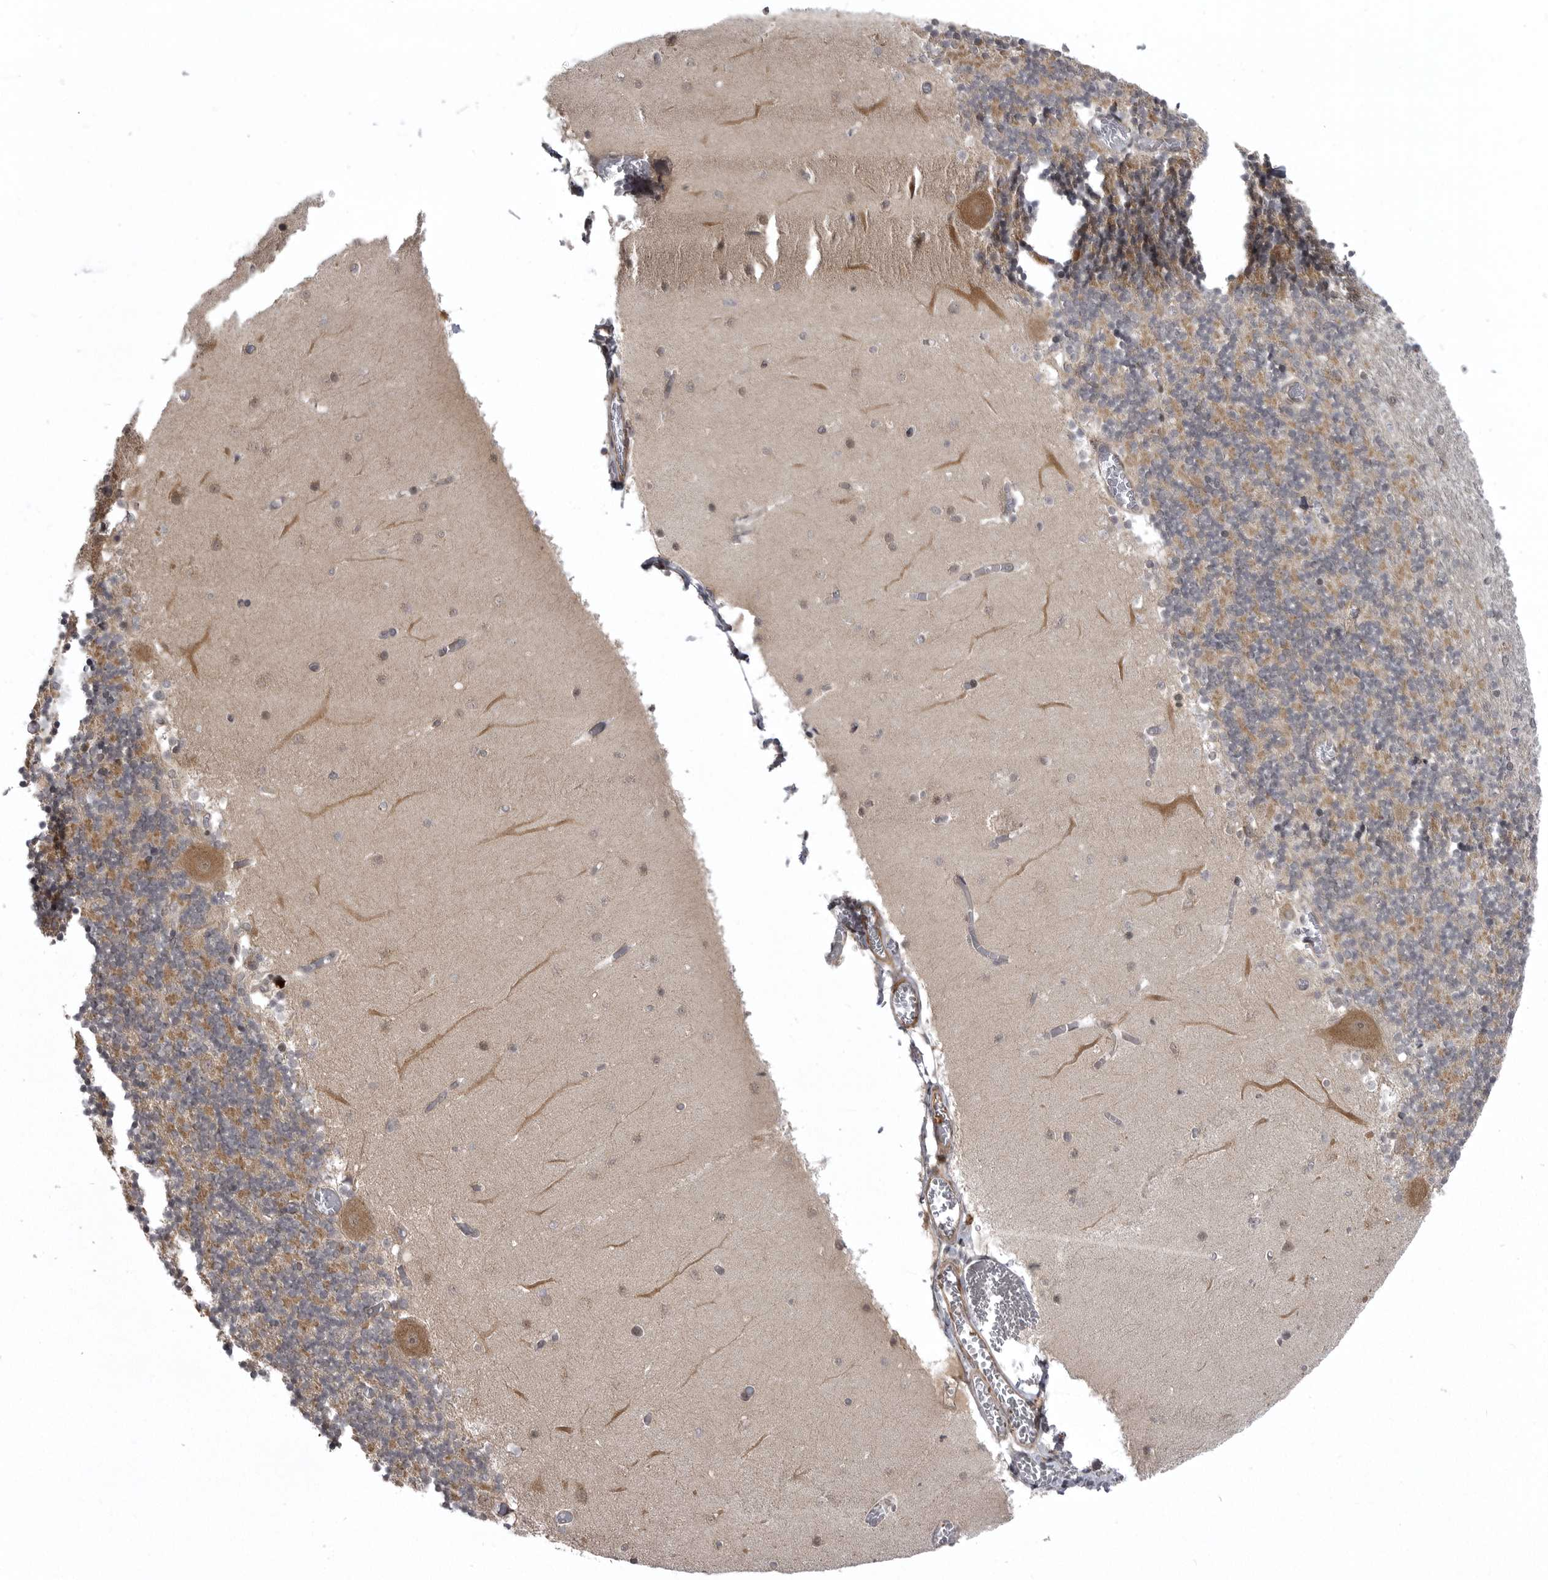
{"staining": {"intensity": "moderate", "quantity": ">75%", "location": "cytoplasmic/membranous"}, "tissue": "cerebellum", "cell_type": "Cells in granular layer", "image_type": "normal", "snomed": [{"axis": "morphology", "description": "Normal tissue, NOS"}, {"axis": "topography", "description": "Cerebellum"}], "caption": "Immunohistochemical staining of normal human cerebellum shows moderate cytoplasmic/membranous protein positivity in approximately >75% of cells in granular layer. Nuclei are stained in blue.", "gene": "SNX16", "patient": {"sex": "female", "age": 28}}